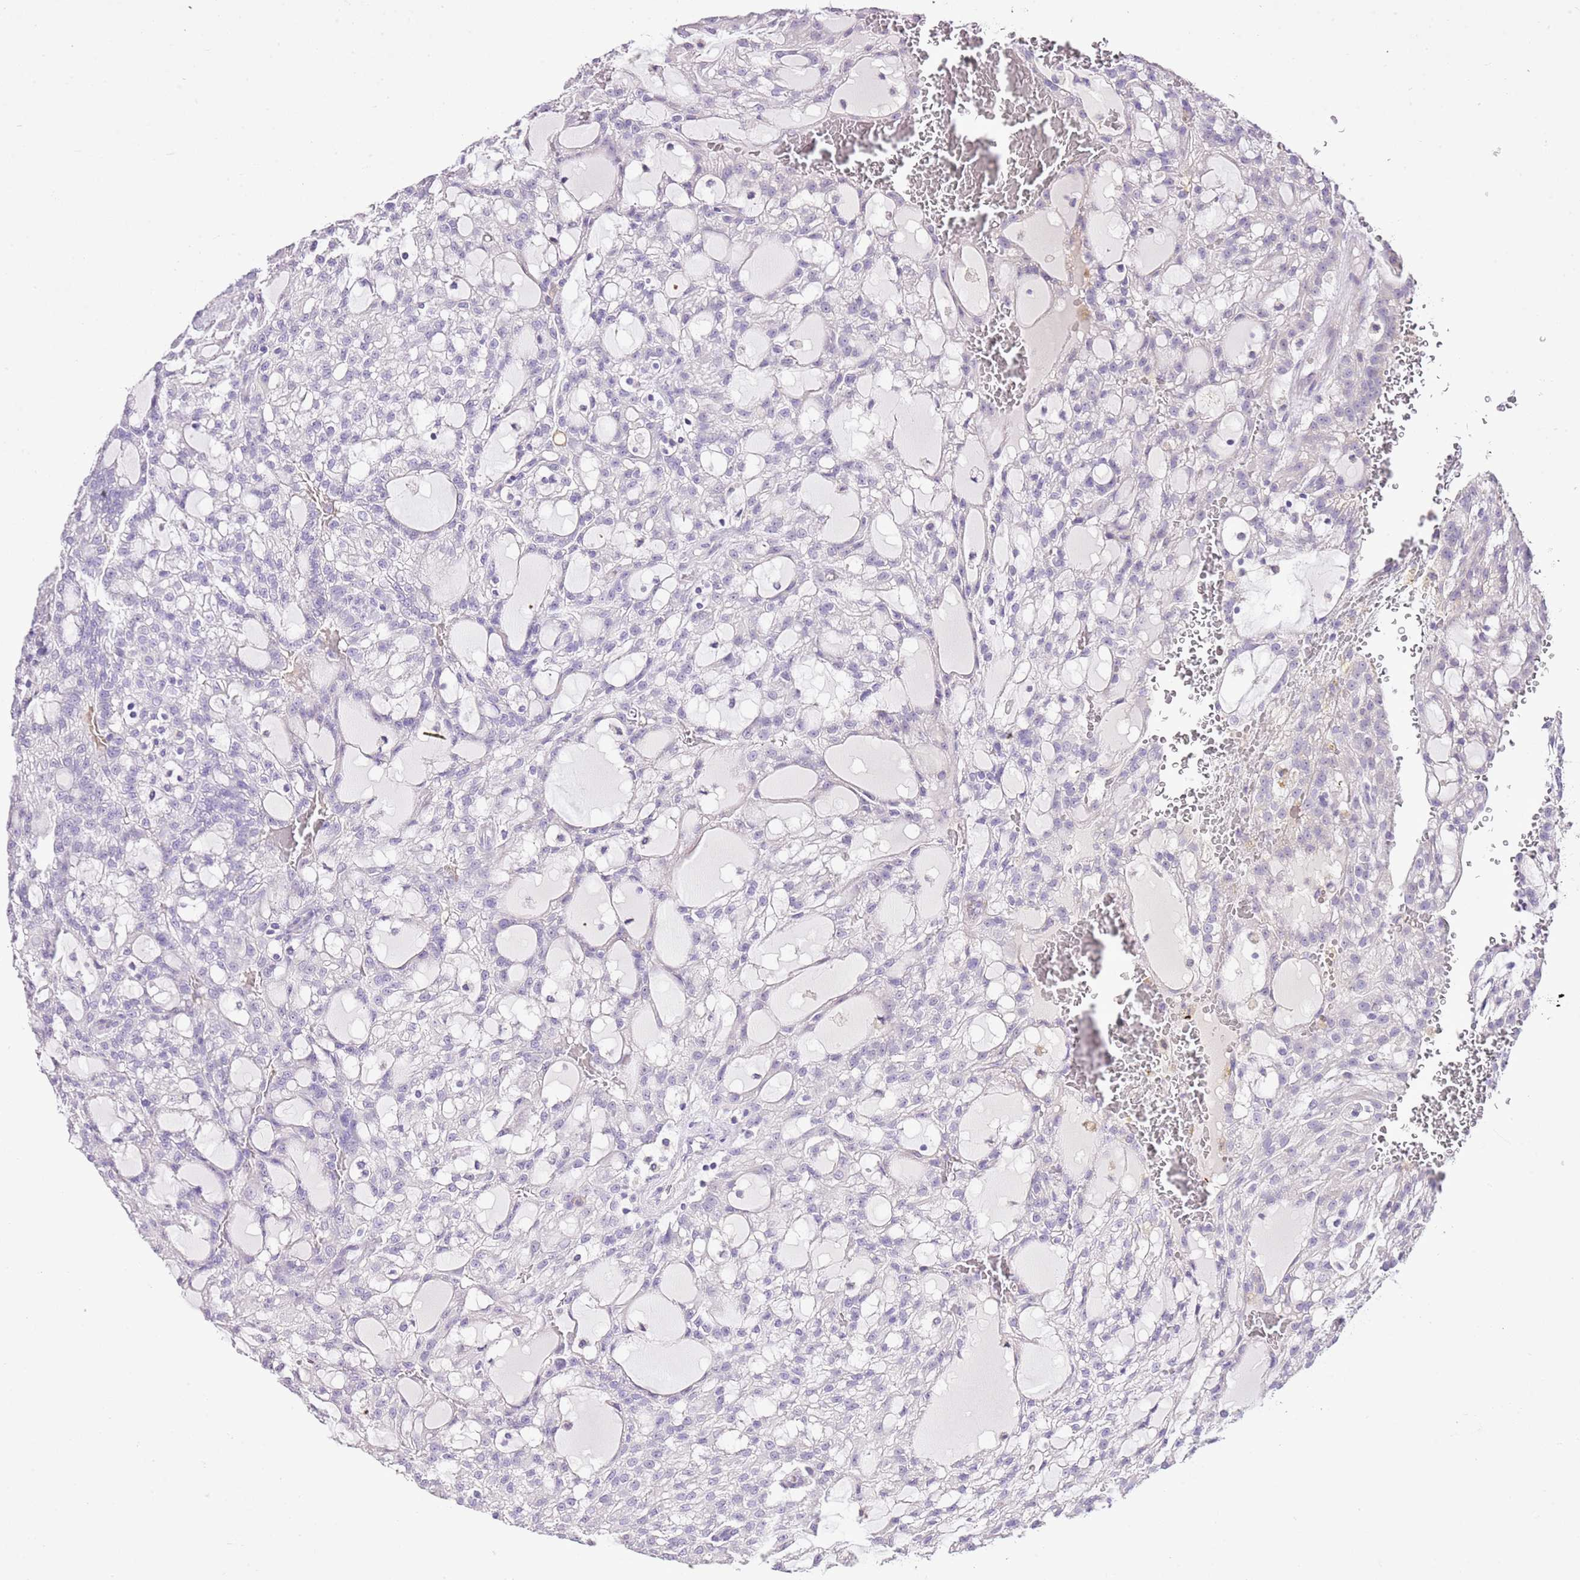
{"staining": {"intensity": "negative", "quantity": "none", "location": "none"}, "tissue": "renal cancer", "cell_type": "Tumor cells", "image_type": "cancer", "snomed": [{"axis": "morphology", "description": "Adenocarcinoma, NOS"}, {"axis": "topography", "description": "Kidney"}], "caption": "IHC of renal adenocarcinoma demonstrates no expression in tumor cells. (Brightfield microscopy of DAB IHC at high magnification).", "gene": "XPO7", "patient": {"sex": "male", "age": 63}}